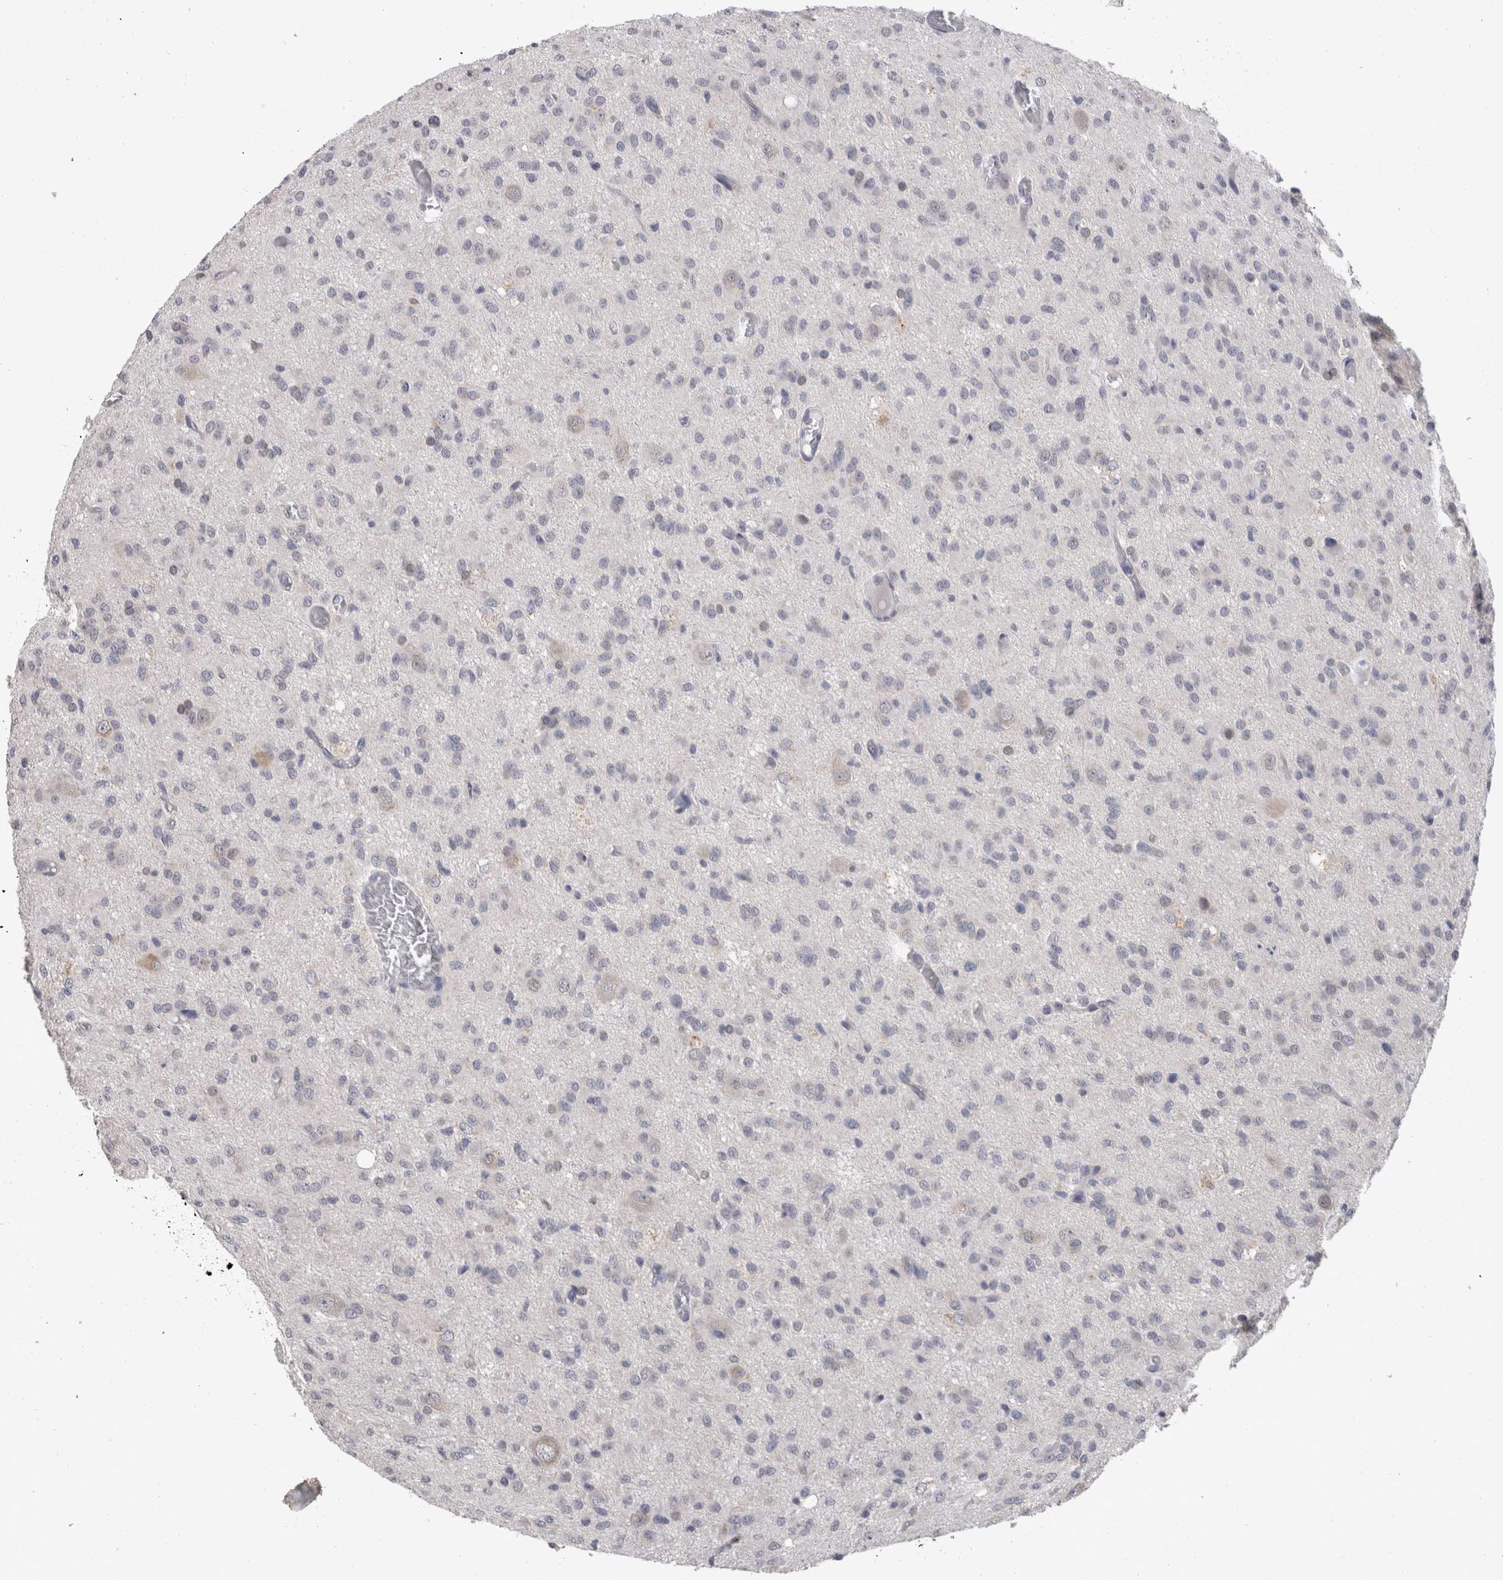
{"staining": {"intensity": "negative", "quantity": "none", "location": "none"}, "tissue": "glioma", "cell_type": "Tumor cells", "image_type": "cancer", "snomed": [{"axis": "morphology", "description": "Glioma, malignant, High grade"}, {"axis": "topography", "description": "Brain"}], "caption": "DAB immunohistochemical staining of glioma shows no significant staining in tumor cells.", "gene": "FHOD3", "patient": {"sex": "female", "age": 59}}